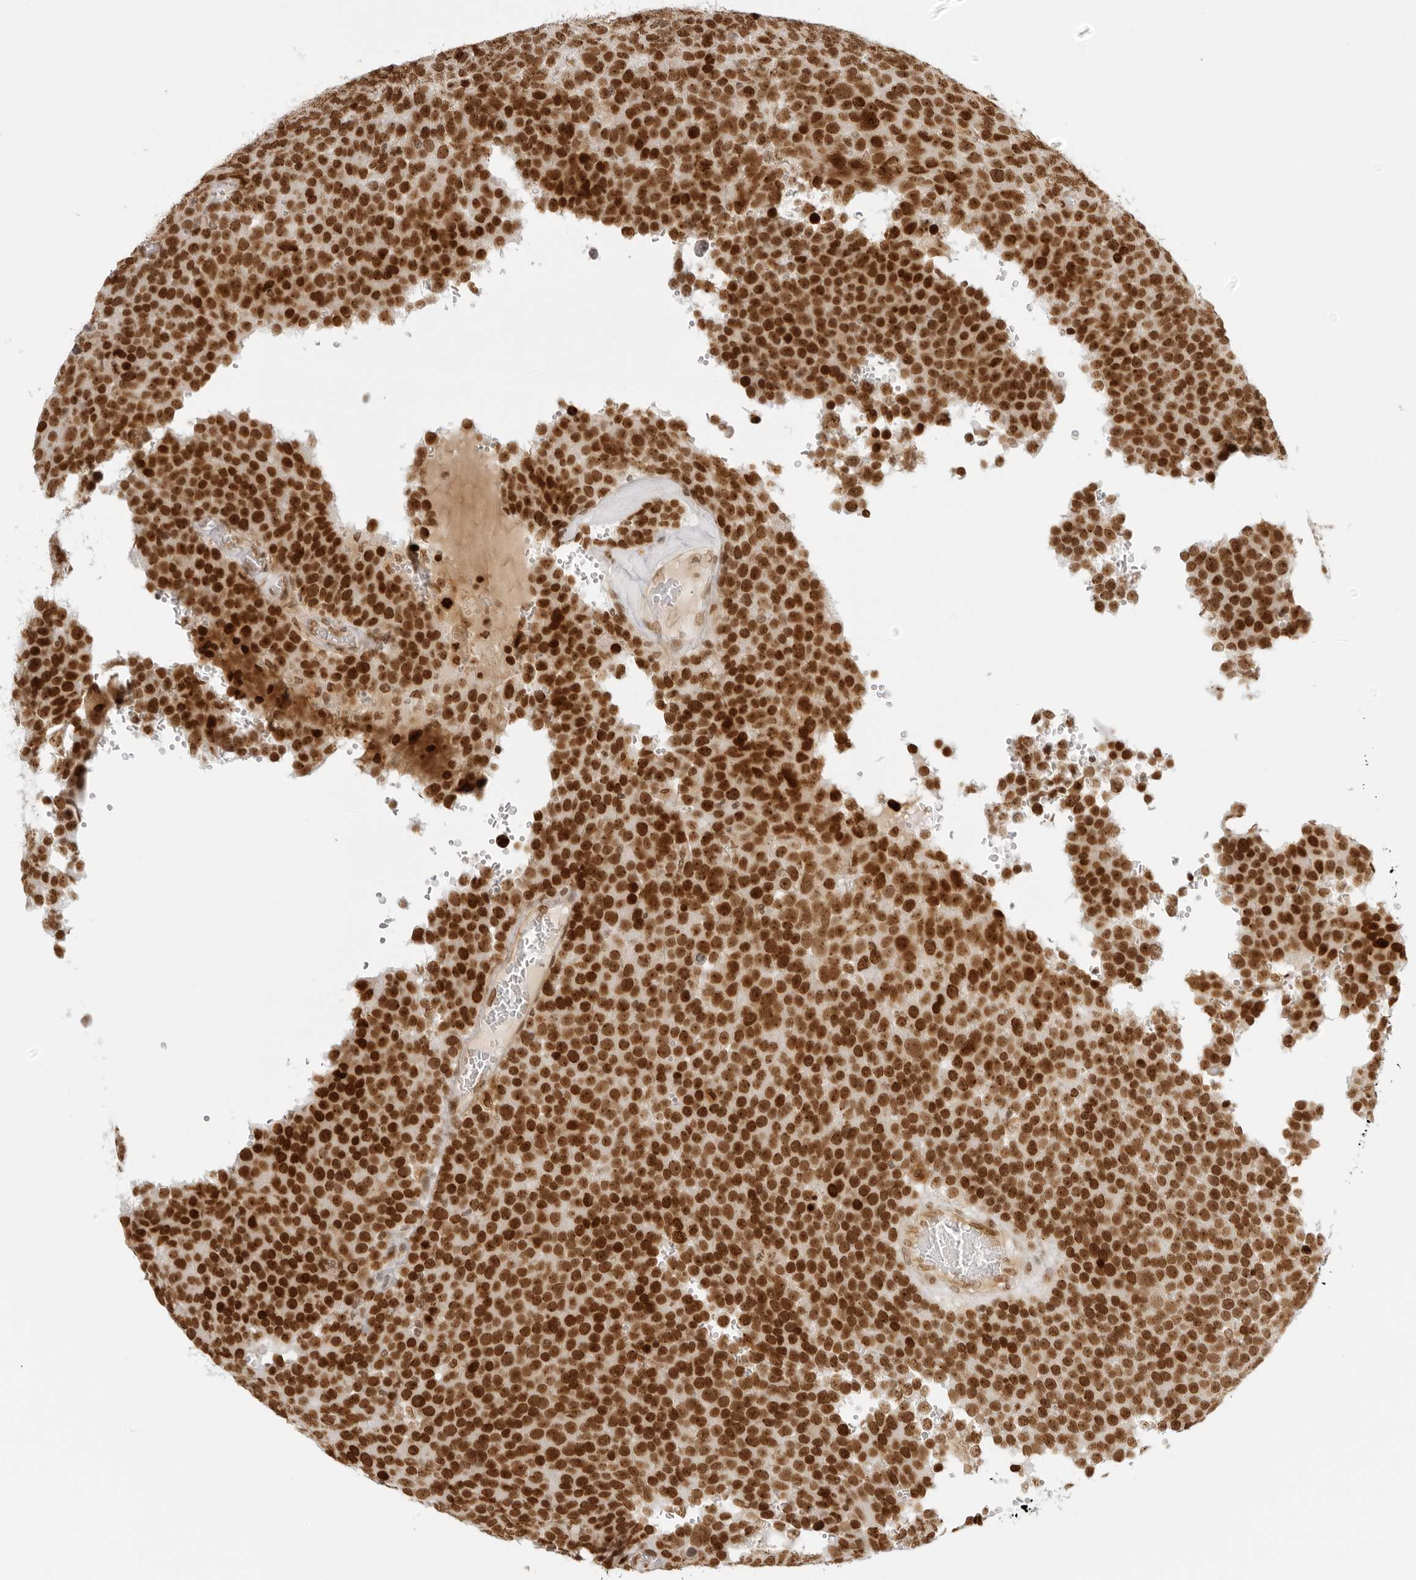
{"staining": {"intensity": "strong", "quantity": ">75%", "location": "nuclear"}, "tissue": "testis cancer", "cell_type": "Tumor cells", "image_type": "cancer", "snomed": [{"axis": "morphology", "description": "Seminoma, NOS"}, {"axis": "topography", "description": "Testis"}], "caption": "DAB immunohistochemical staining of human testis cancer (seminoma) exhibits strong nuclear protein positivity in approximately >75% of tumor cells.", "gene": "RCC1", "patient": {"sex": "male", "age": 71}}